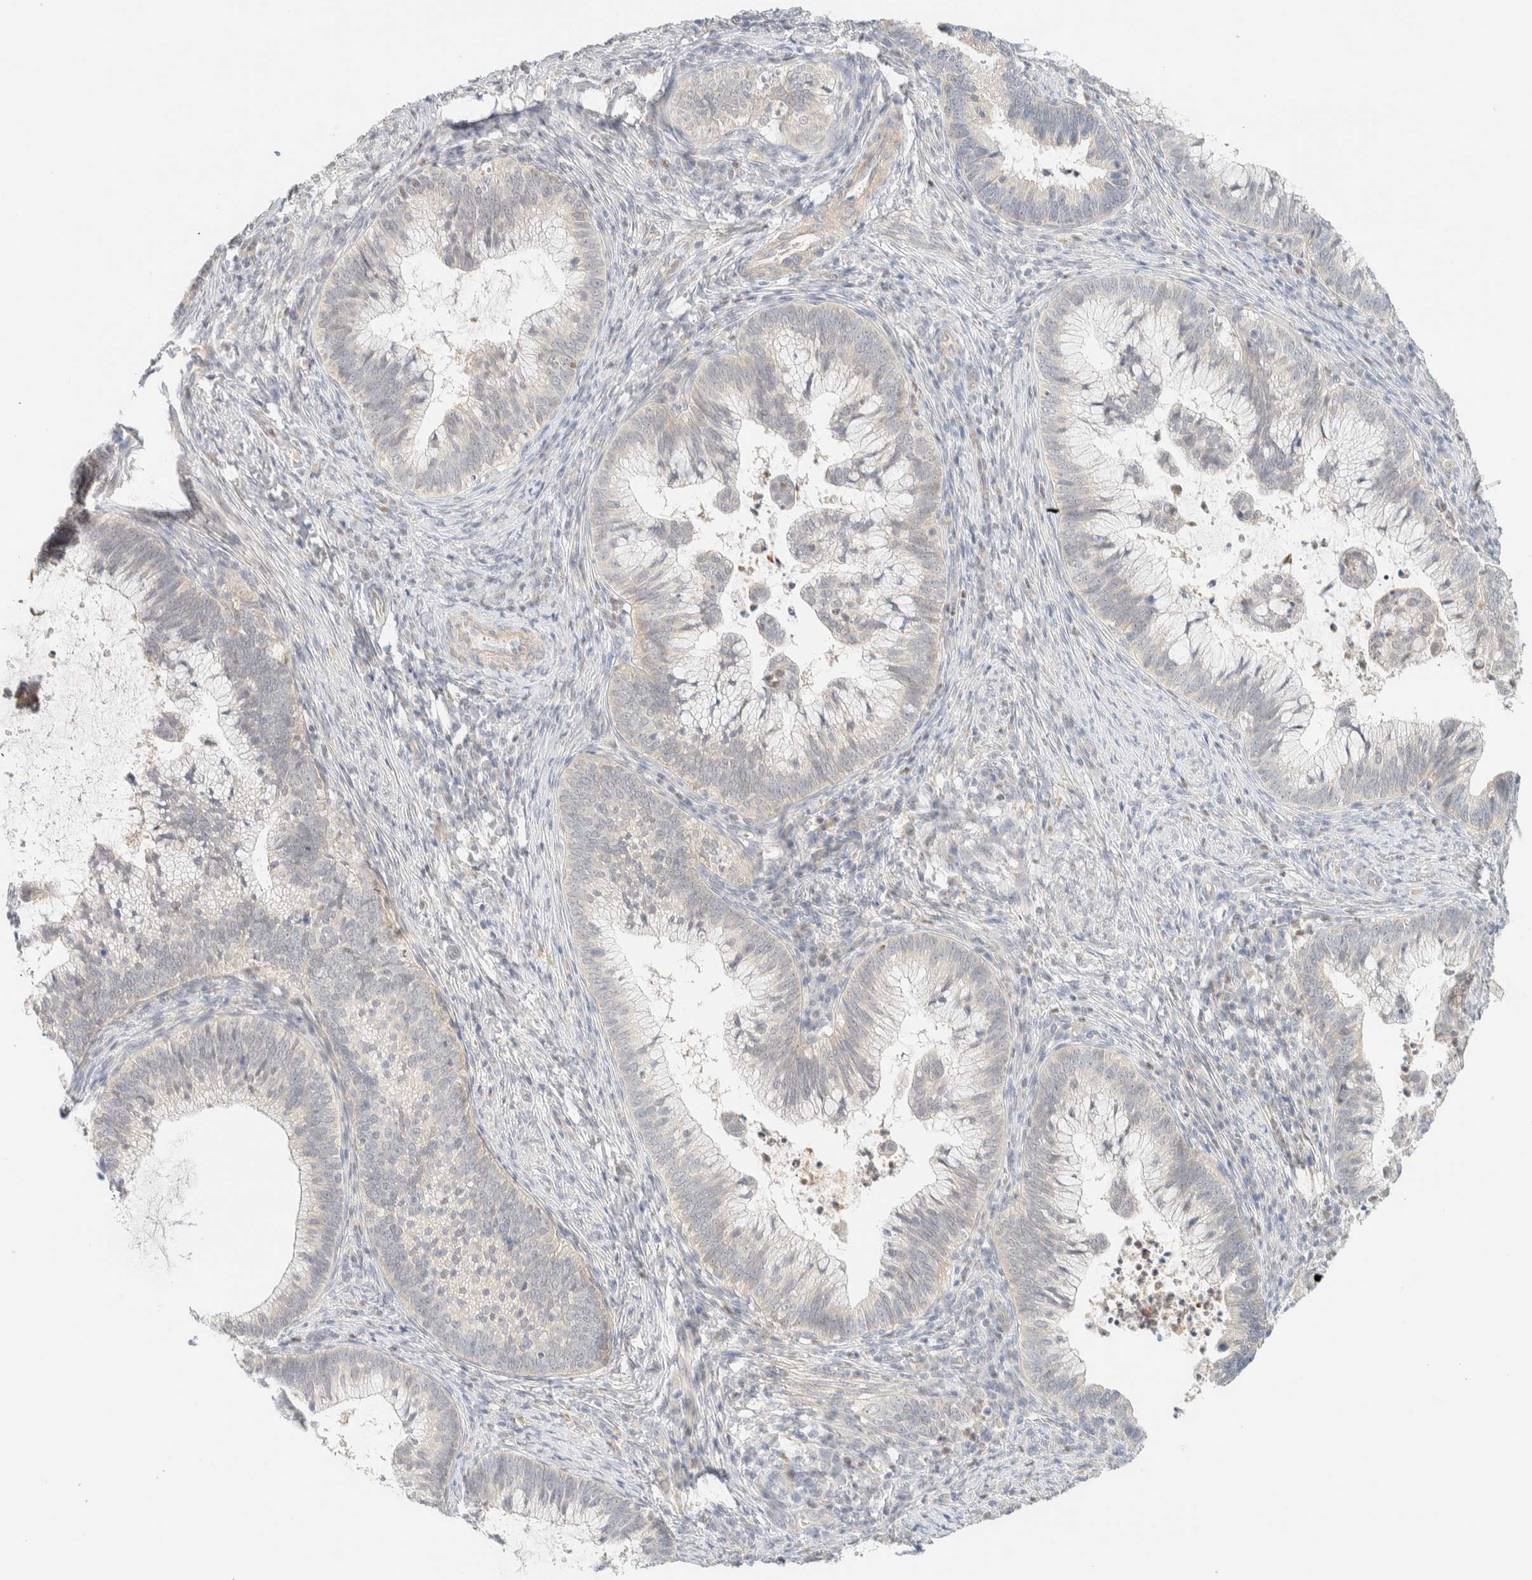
{"staining": {"intensity": "negative", "quantity": "none", "location": "none"}, "tissue": "cervical cancer", "cell_type": "Tumor cells", "image_type": "cancer", "snomed": [{"axis": "morphology", "description": "Adenocarcinoma, NOS"}, {"axis": "topography", "description": "Cervix"}], "caption": "Immunohistochemistry (IHC) of human adenocarcinoma (cervical) demonstrates no staining in tumor cells. Nuclei are stained in blue.", "gene": "TNK1", "patient": {"sex": "female", "age": 36}}